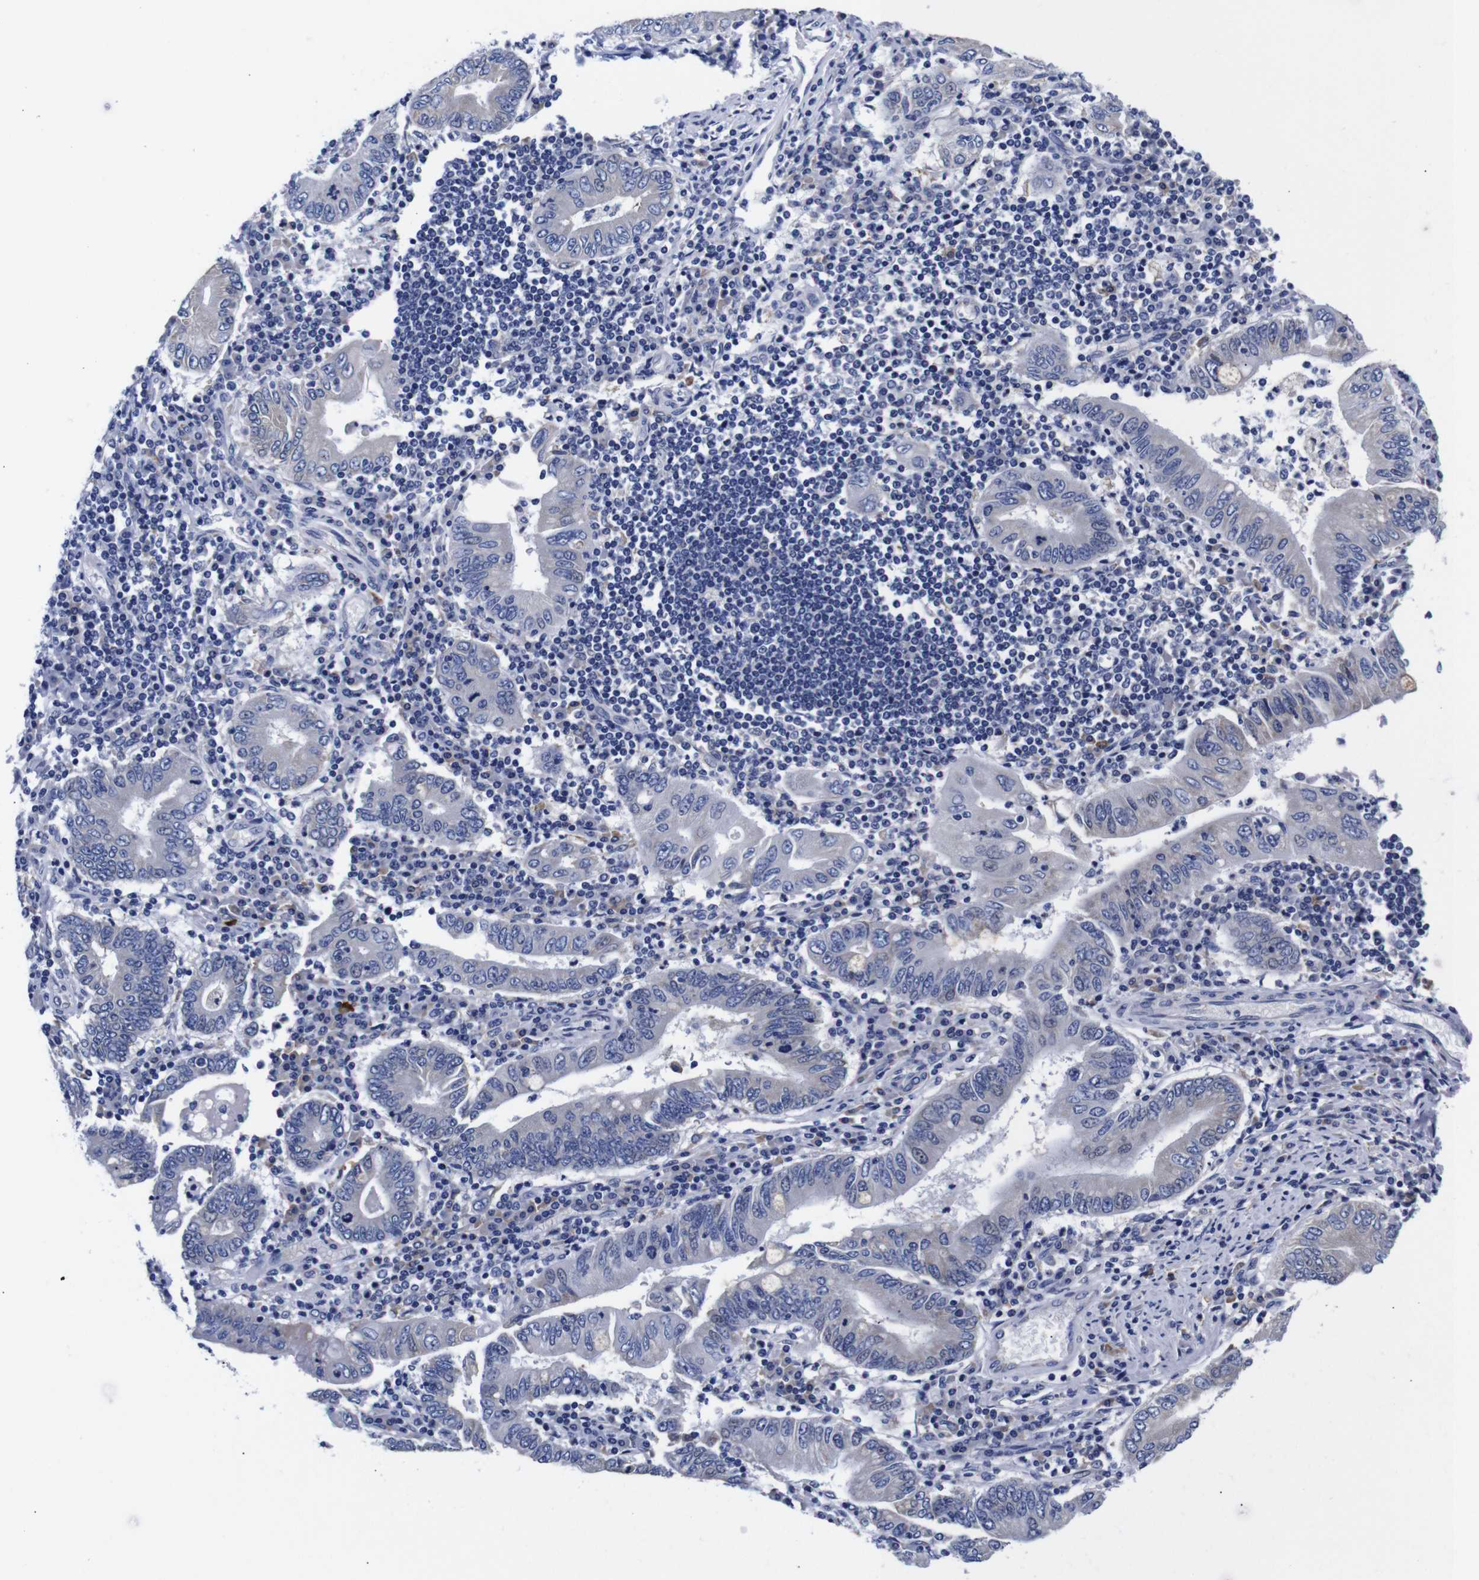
{"staining": {"intensity": "negative", "quantity": "none", "location": "none"}, "tissue": "stomach cancer", "cell_type": "Tumor cells", "image_type": "cancer", "snomed": [{"axis": "morphology", "description": "Normal tissue, NOS"}, {"axis": "morphology", "description": "Adenocarcinoma, NOS"}, {"axis": "topography", "description": "Esophagus"}, {"axis": "topography", "description": "Stomach, upper"}, {"axis": "topography", "description": "Peripheral nerve tissue"}], "caption": "Photomicrograph shows no significant protein positivity in tumor cells of stomach cancer.", "gene": "CLEC4G", "patient": {"sex": "male", "age": 62}}